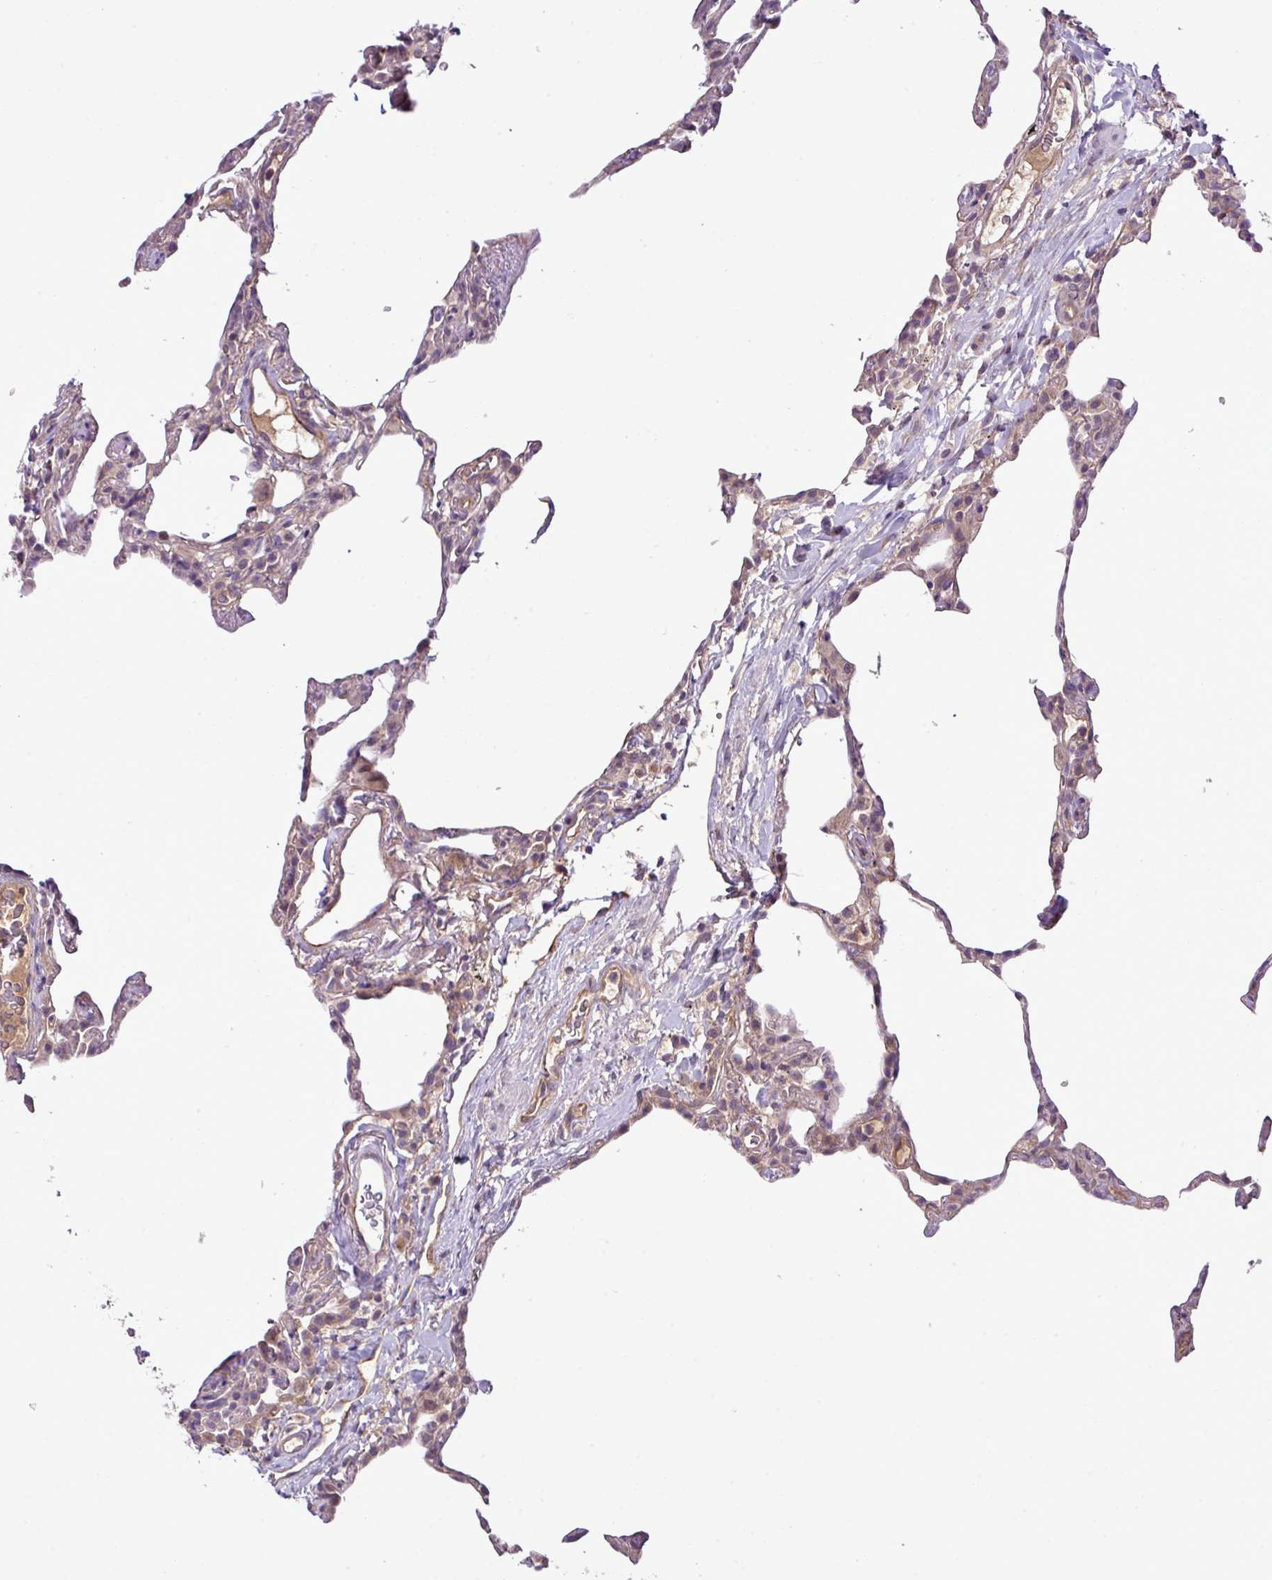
{"staining": {"intensity": "weak", "quantity": "25%-75%", "location": "cytoplasmic/membranous"}, "tissue": "lung", "cell_type": "Alveolar cells", "image_type": "normal", "snomed": [{"axis": "morphology", "description": "Normal tissue, NOS"}, {"axis": "topography", "description": "Lung"}], "caption": "Lung was stained to show a protein in brown. There is low levels of weak cytoplasmic/membranous expression in about 25%-75% of alveolar cells. Nuclei are stained in blue.", "gene": "XIAP", "patient": {"sex": "female", "age": 57}}